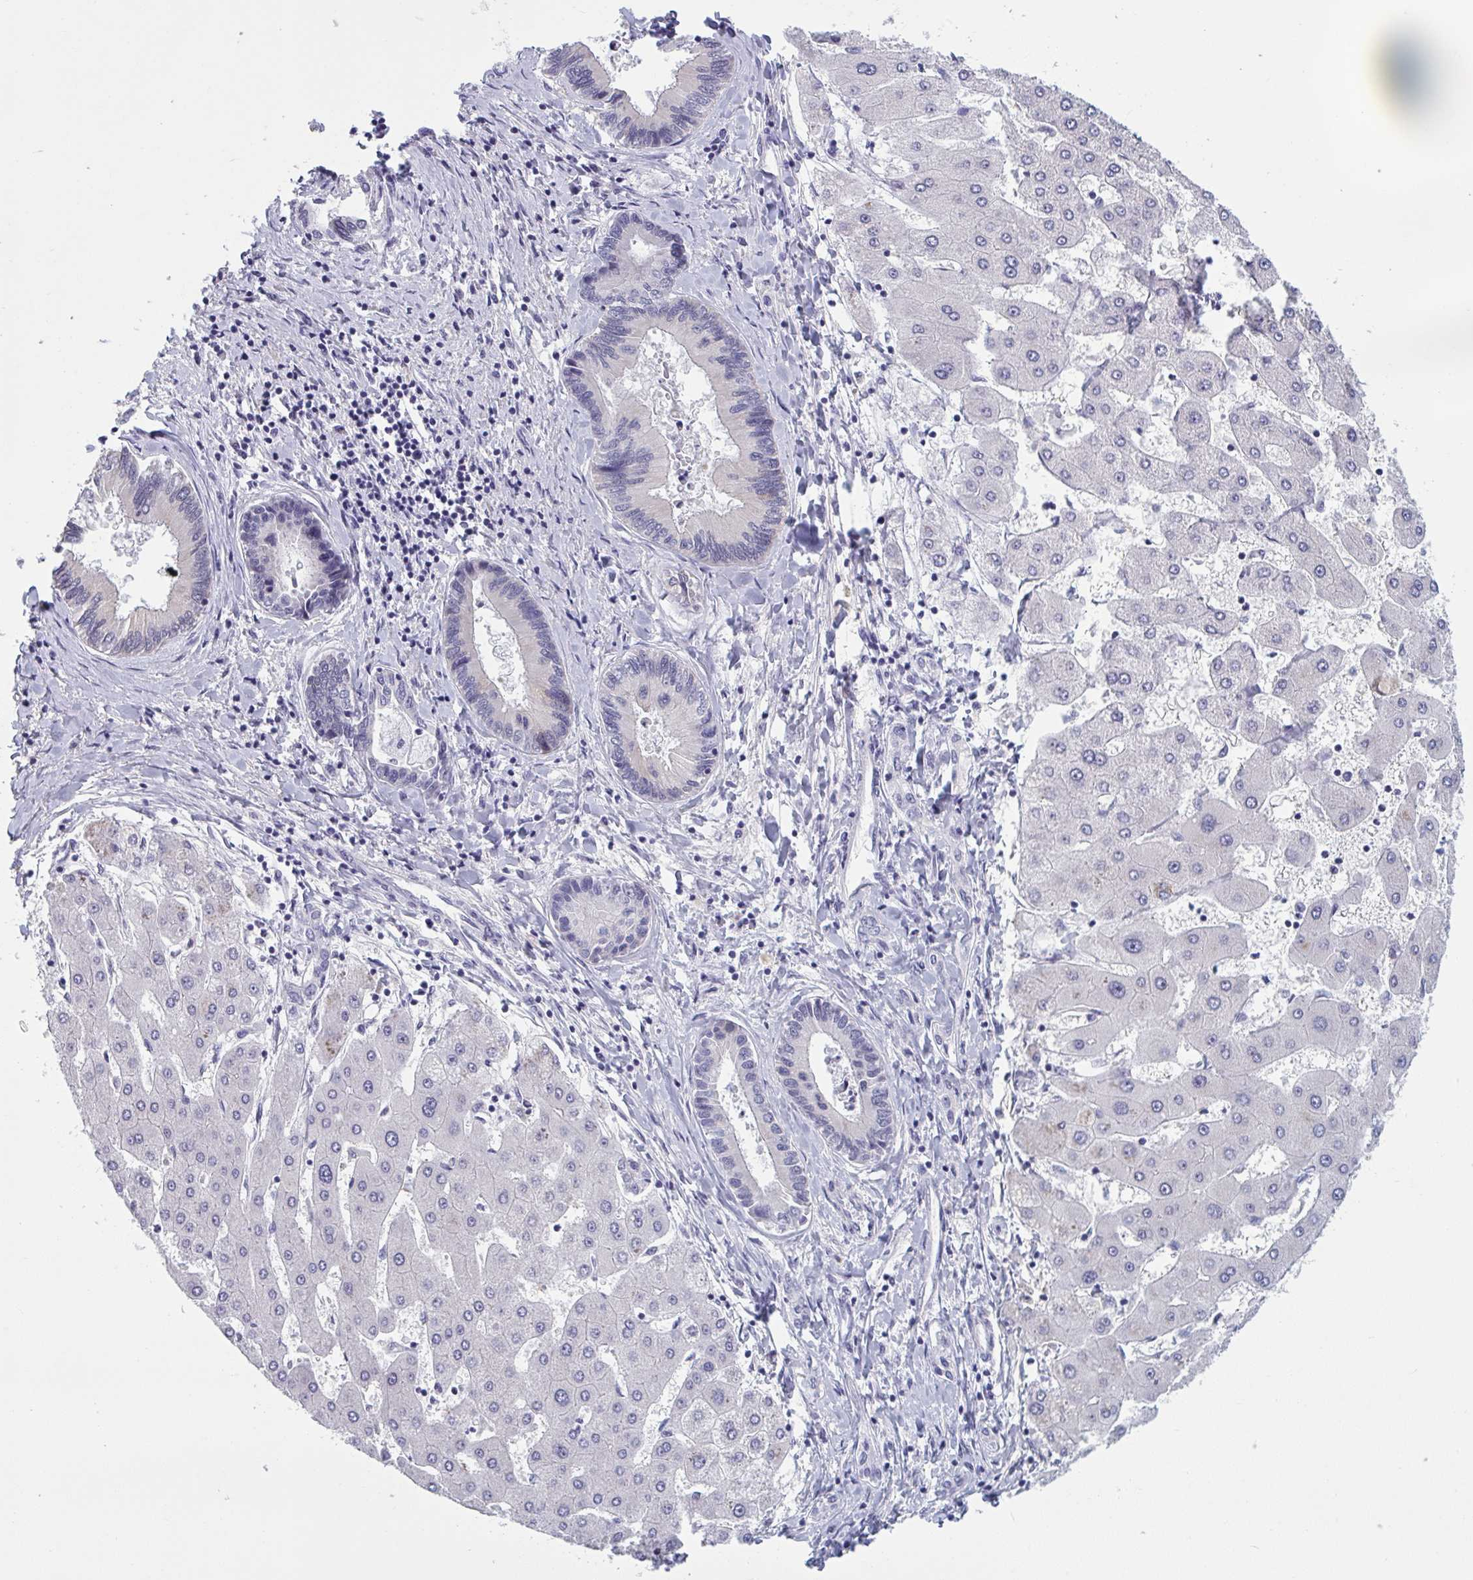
{"staining": {"intensity": "negative", "quantity": "none", "location": "none"}, "tissue": "liver cancer", "cell_type": "Tumor cells", "image_type": "cancer", "snomed": [{"axis": "morphology", "description": "Cholangiocarcinoma"}, {"axis": "topography", "description": "Liver"}], "caption": "Liver cancer was stained to show a protein in brown. There is no significant expression in tumor cells. (DAB (3,3'-diaminobenzidine) immunohistochemistry visualized using brightfield microscopy, high magnification).", "gene": "HSD11B2", "patient": {"sex": "male", "age": 66}}